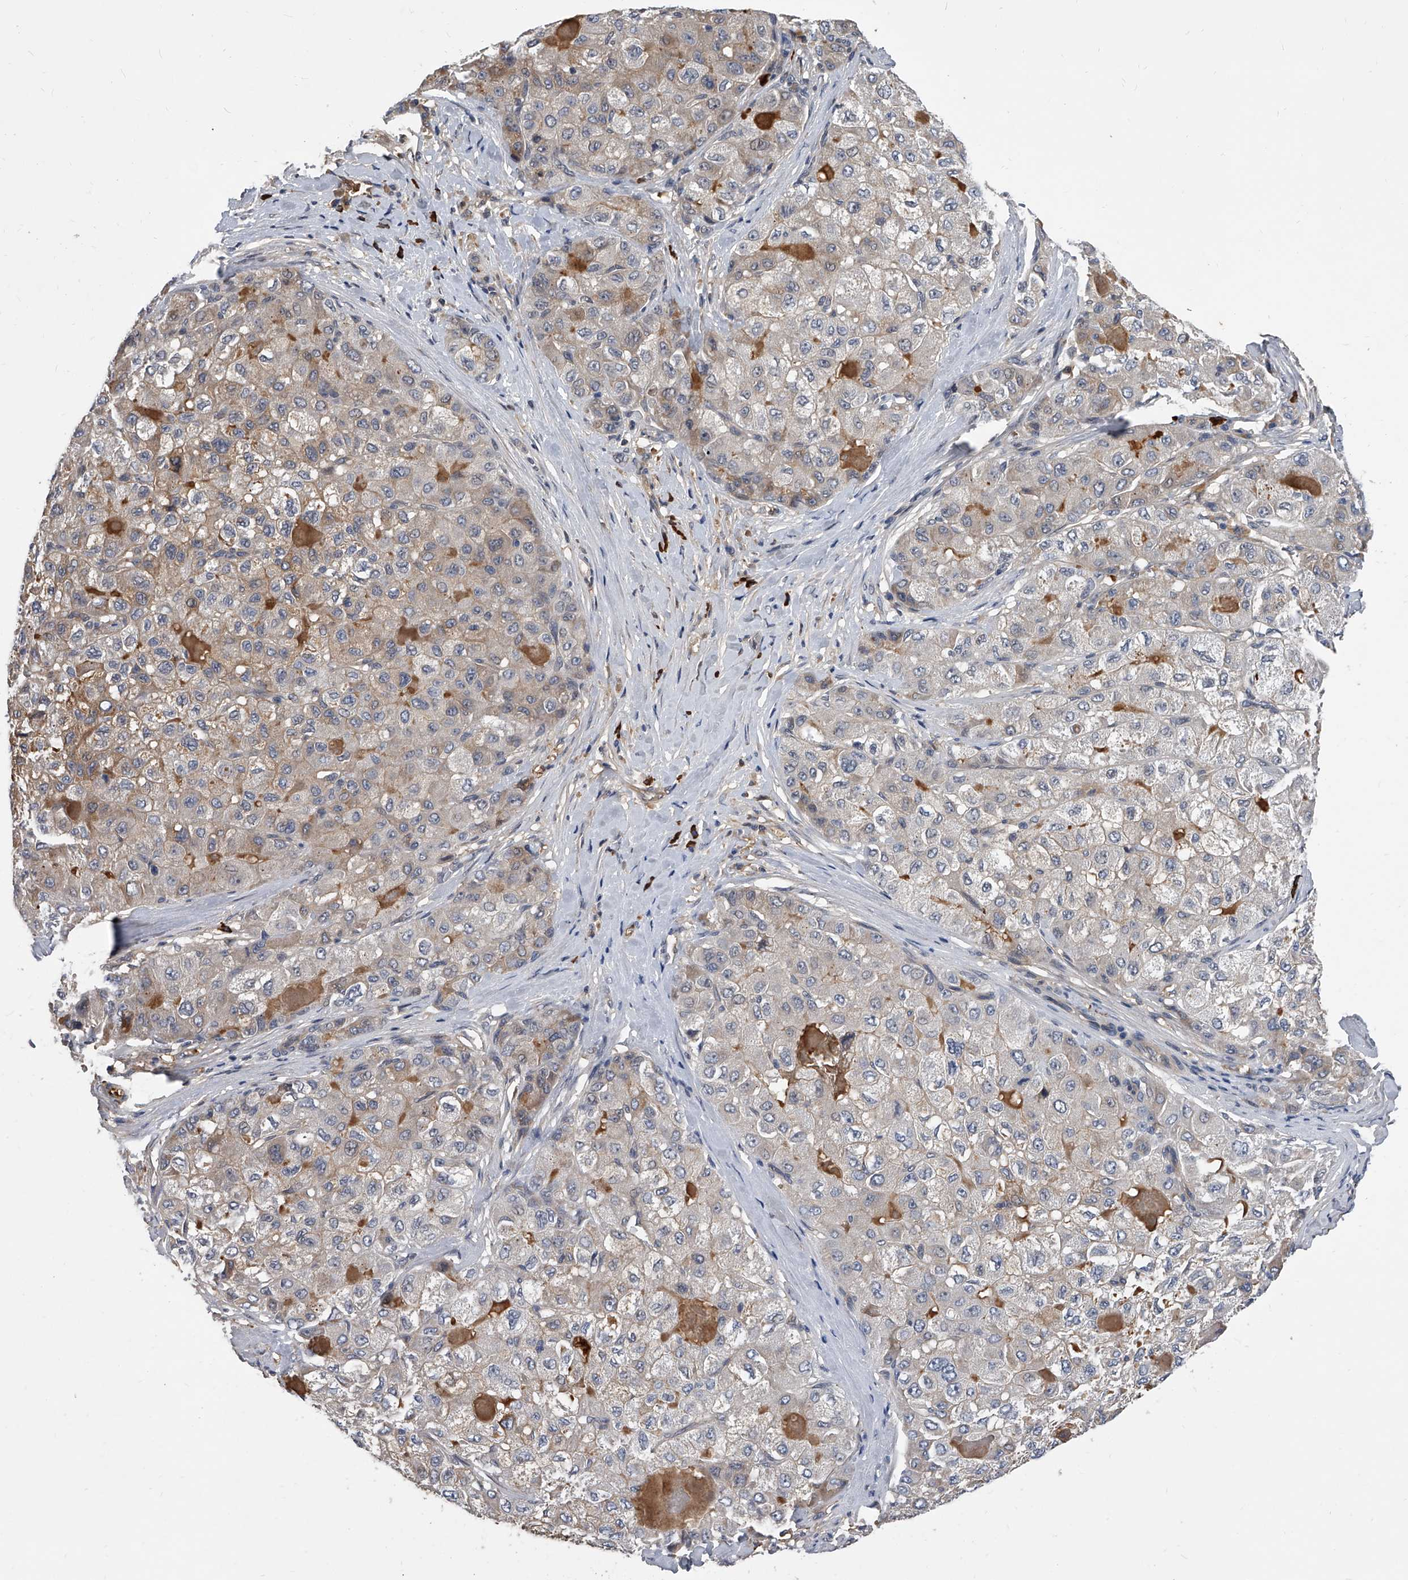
{"staining": {"intensity": "weak", "quantity": "<25%", "location": "cytoplasmic/membranous"}, "tissue": "liver cancer", "cell_type": "Tumor cells", "image_type": "cancer", "snomed": [{"axis": "morphology", "description": "Carcinoma, Hepatocellular, NOS"}, {"axis": "topography", "description": "Liver"}], "caption": "Human liver cancer stained for a protein using immunohistochemistry (IHC) shows no positivity in tumor cells.", "gene": "ZNF25", "patient": {"sex": "male", "age": 80}}